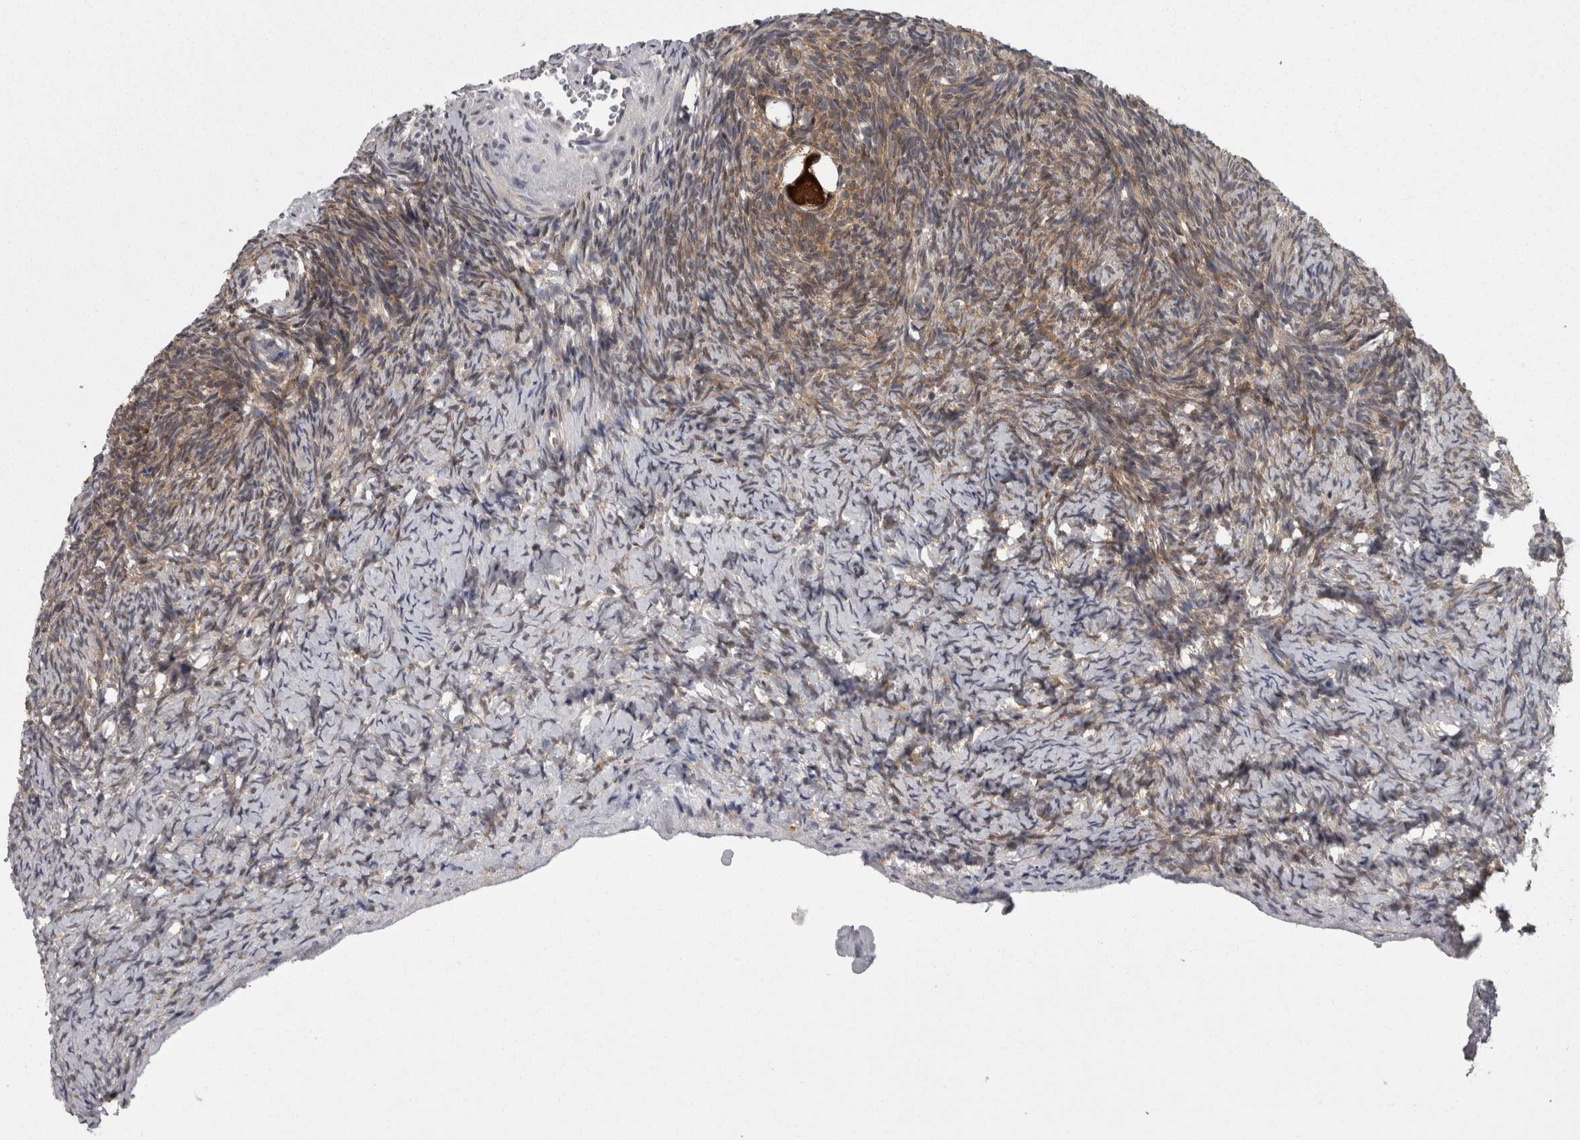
{"staining": {"intensity": "strong", "quantity": ">75%", "location": "cytoplasmic/membranous"}, "tissue": "ovary", "cell_type": "Follicle cells", "image_type": "normal", "snomed": [{"axis": "morphology", "description": "Normal tissue, NOS"}, {"axis": "topography", "description": "Ovary"}], "caption": "Protein expression by immunohistochemistry shows strong cytoplasmic/membranous expression in approximately >75% of follicle cells in unremarkable ovary. (DAB (3,3'-diaminobenzidine) IHC, brown staining for protein, blue staining for nuclei).", "gene": "CACYBP", "patient": {"sex": "female", "age": 34}}